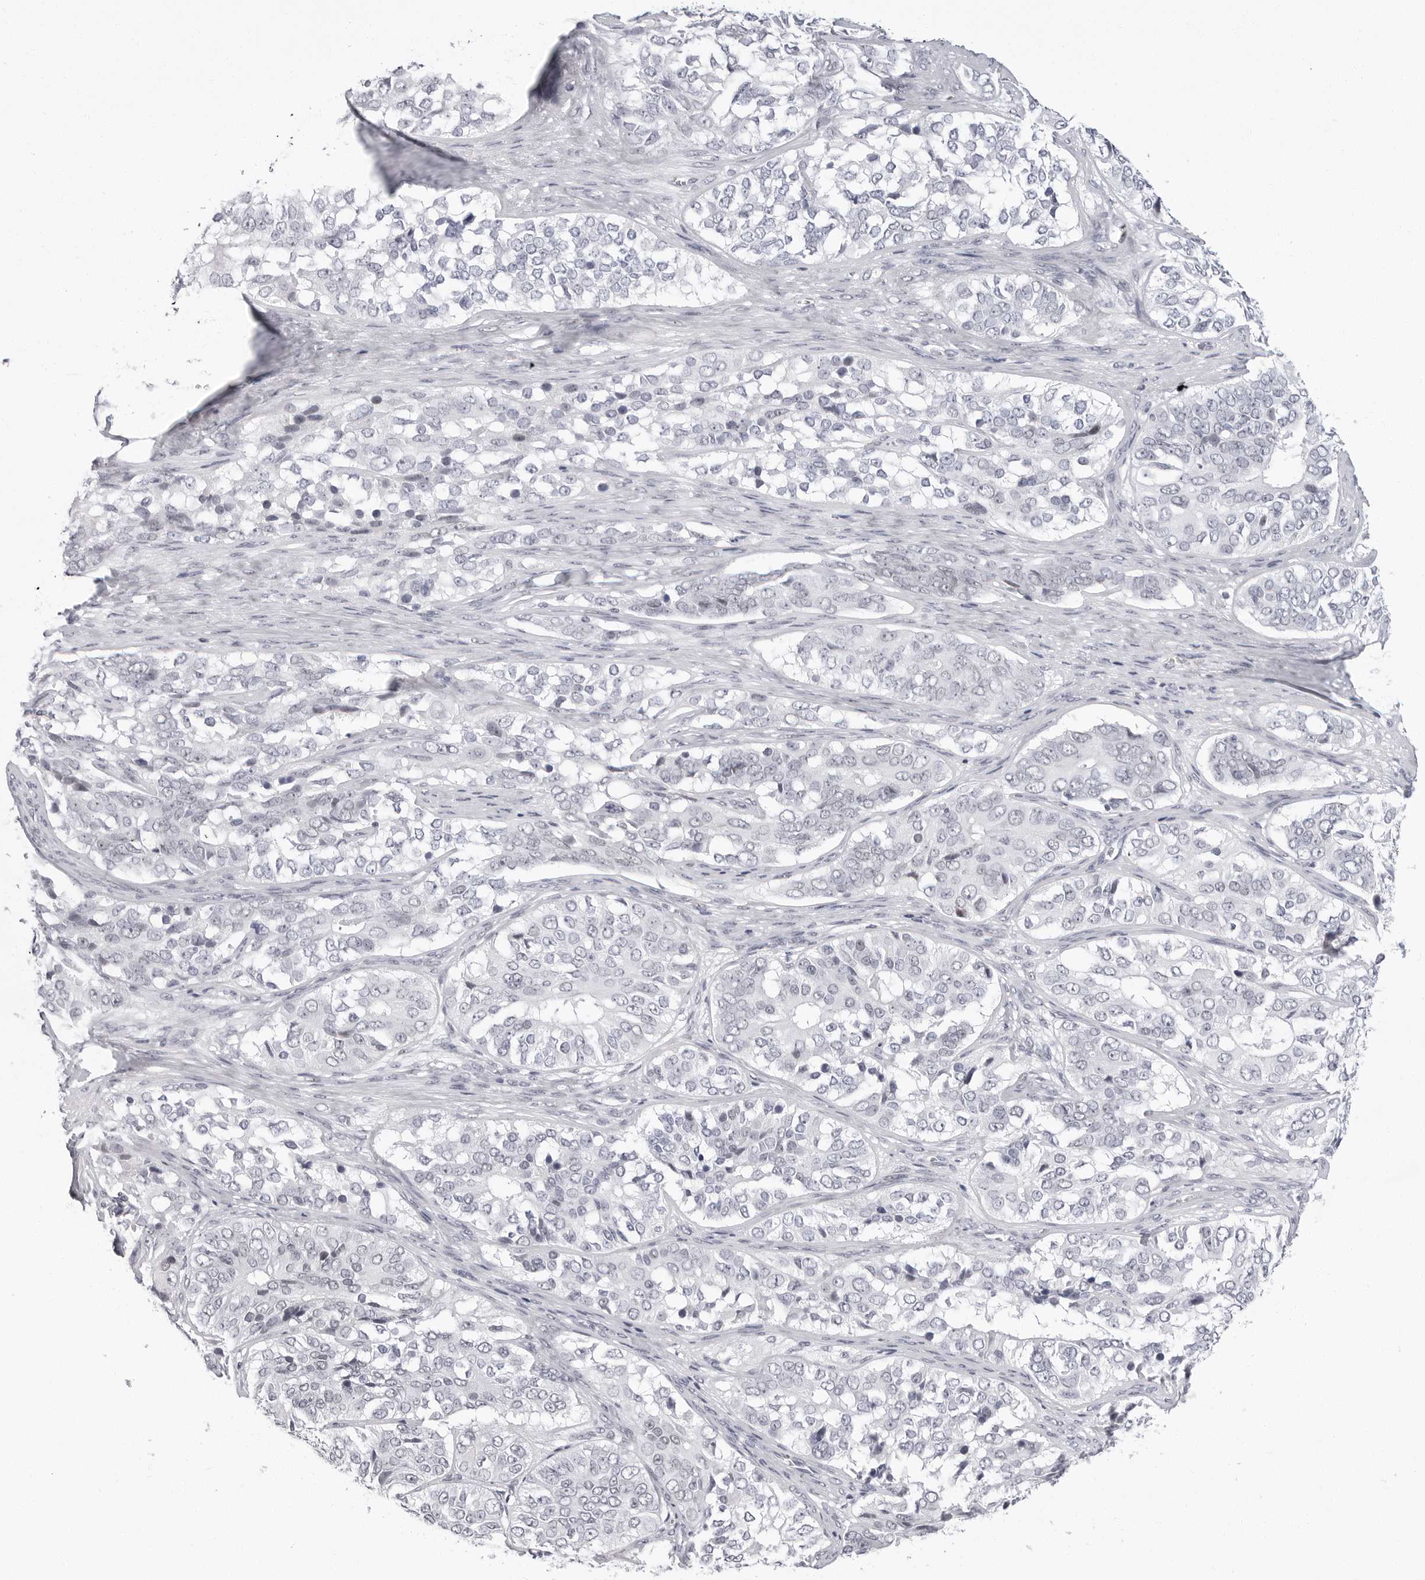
{"staining": {"intensity": "negative", "quantity": "none", "location": "none"}, "tissue": "ovarian cancer", "cell_type": "Tumor cells", "image_type": "cancer", "snomed": [{"axis": "morphology", "description": "Carcinoma, endometroid"}, {"axis": "topography", "description": "Ovary"}], "caption": "An IHC histopathology image of ovarian cancer is shown. There is no staining in tumor cells of ovarian cancer. The staining is performed using DAB (3,3'-diaminobenzidine) brown chromogen with nuclei counter-stained in using hematoxylin.", "gene": "VEZF1", "patient": {"sex": "female", "age": 51}}